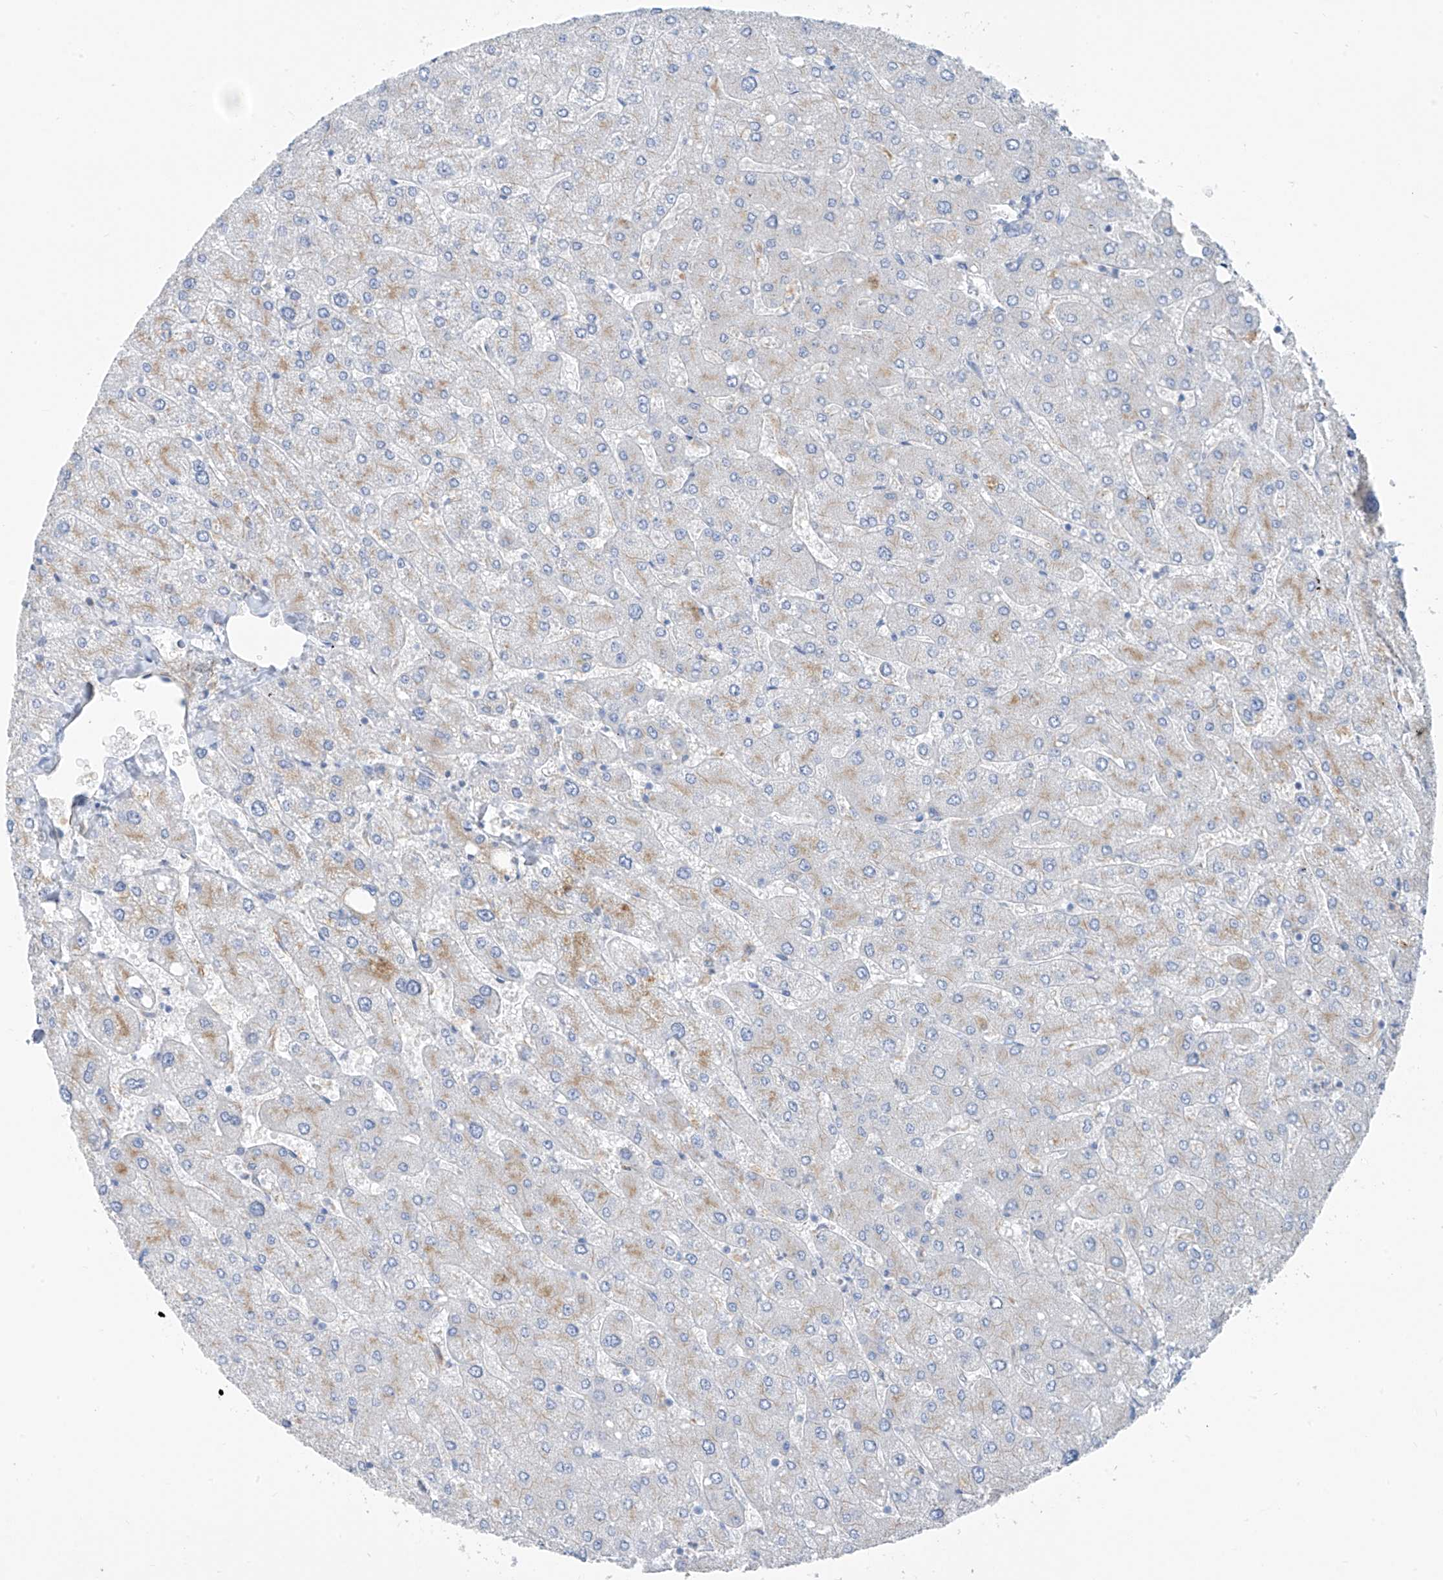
{"staining": {"intensity": "negative", "quantity": "none", "location": "none"}, "tissue": "liver", "cell_type": "Cholangiocytes", "image_type": "normal", "snomed": [{"axis": "morphology", "description": "Normal tissue, NOS"}, {"axis": "topography", "description": "Liver"}], "caption": "This is a micrograph of immunohistochemistry staining of benign liver, which shows no positivity in cholangiocytes.", "gene": "GLMP", "patient": {"sex": "male", "age": 55}}